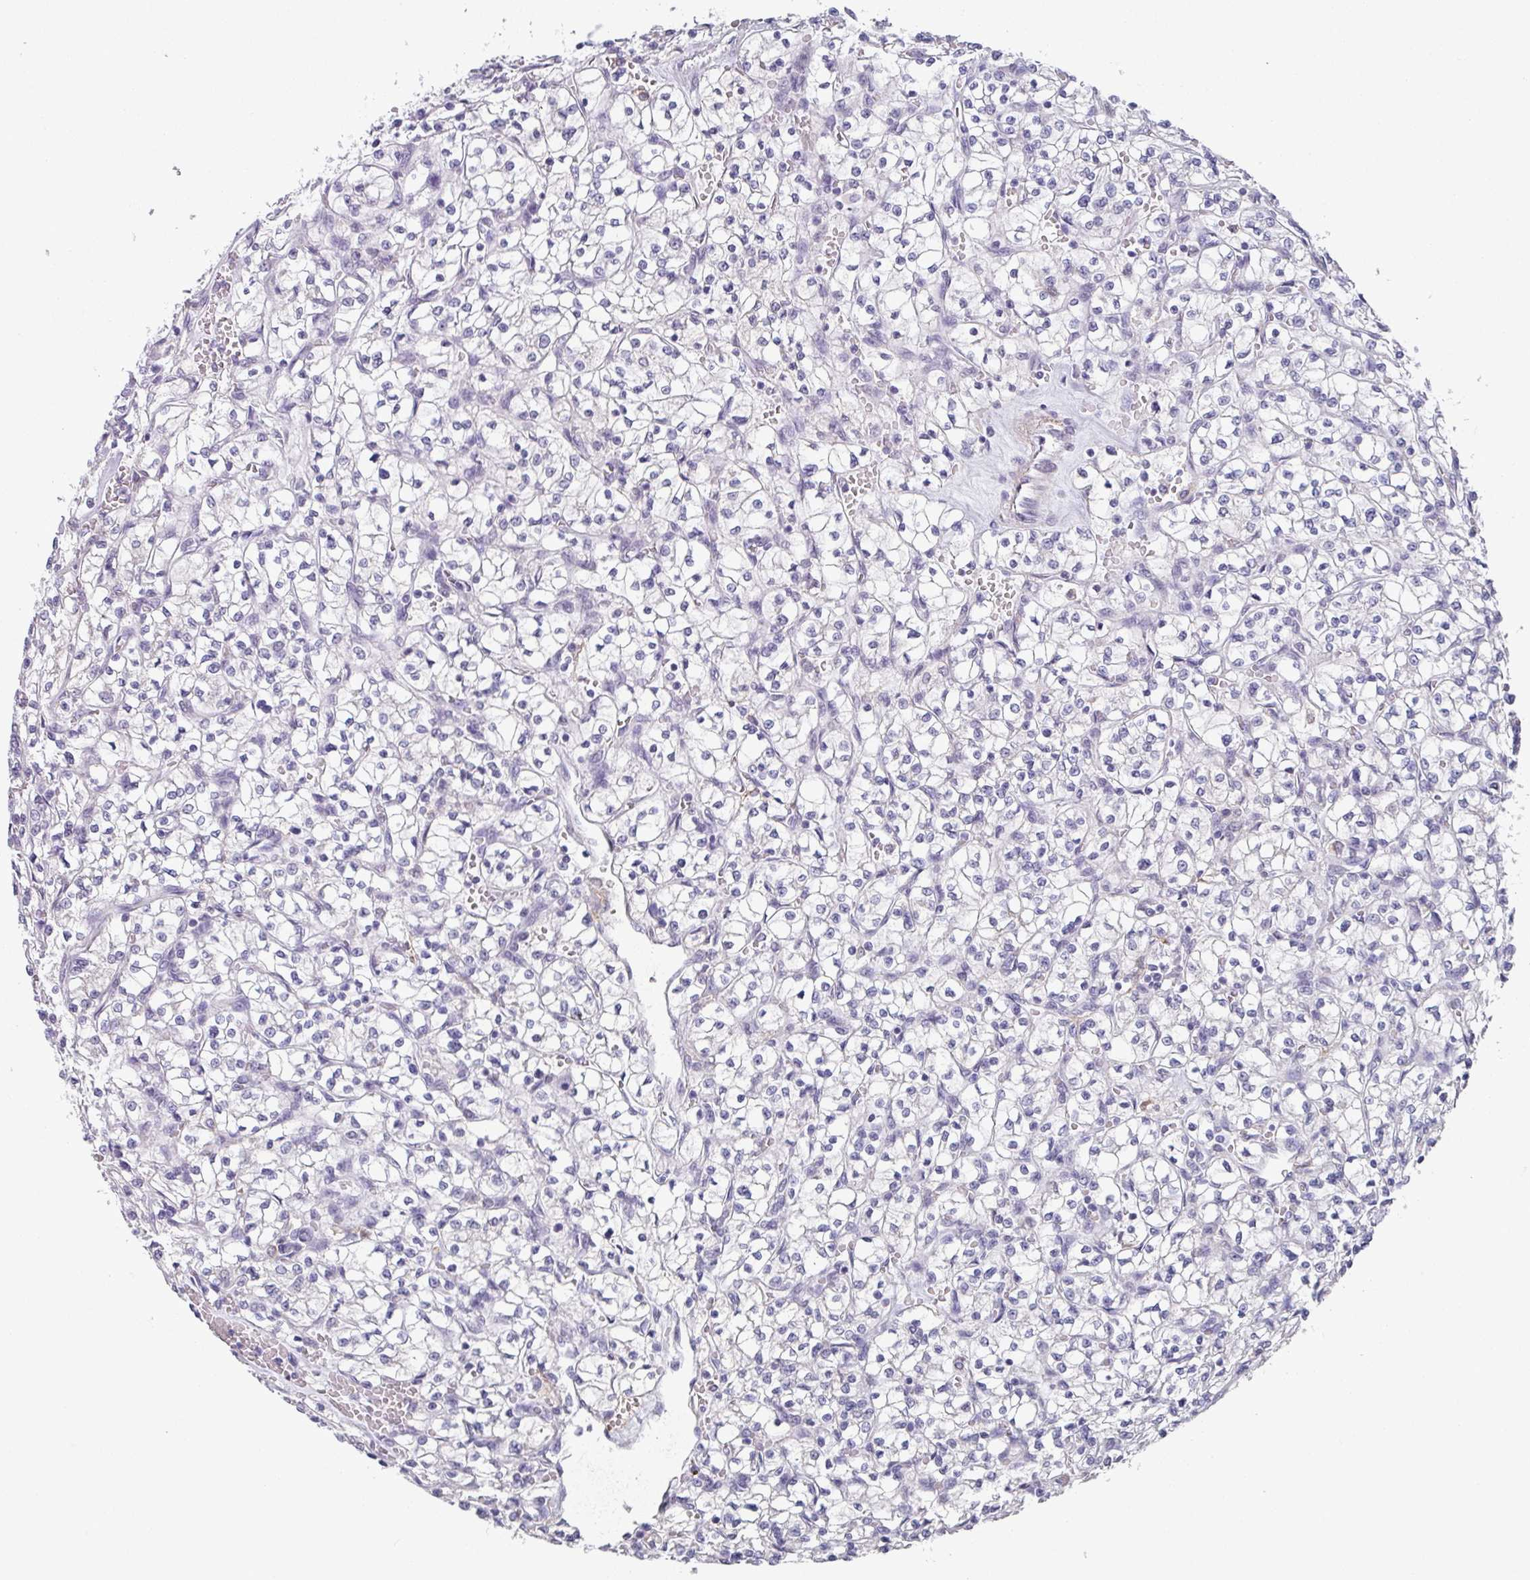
{"staining": {"intensity": "negative", "quantity": "none", "location": "none"}, "tissue": "renal cancer", "cell_type": "Tumor cells", "image_type": "cancer", "snomed": [{"axis": "morphology", "description": "Adenocarcinoma, NOS"}, {"axis": "topography", "description": "Kidney"}], "caption": "Immunohistochemistry (IHC) of human renal cancer shows no staining in tumor cells.", "gene": "C1QB", "patient": {"sex": "female", "age": 64}}